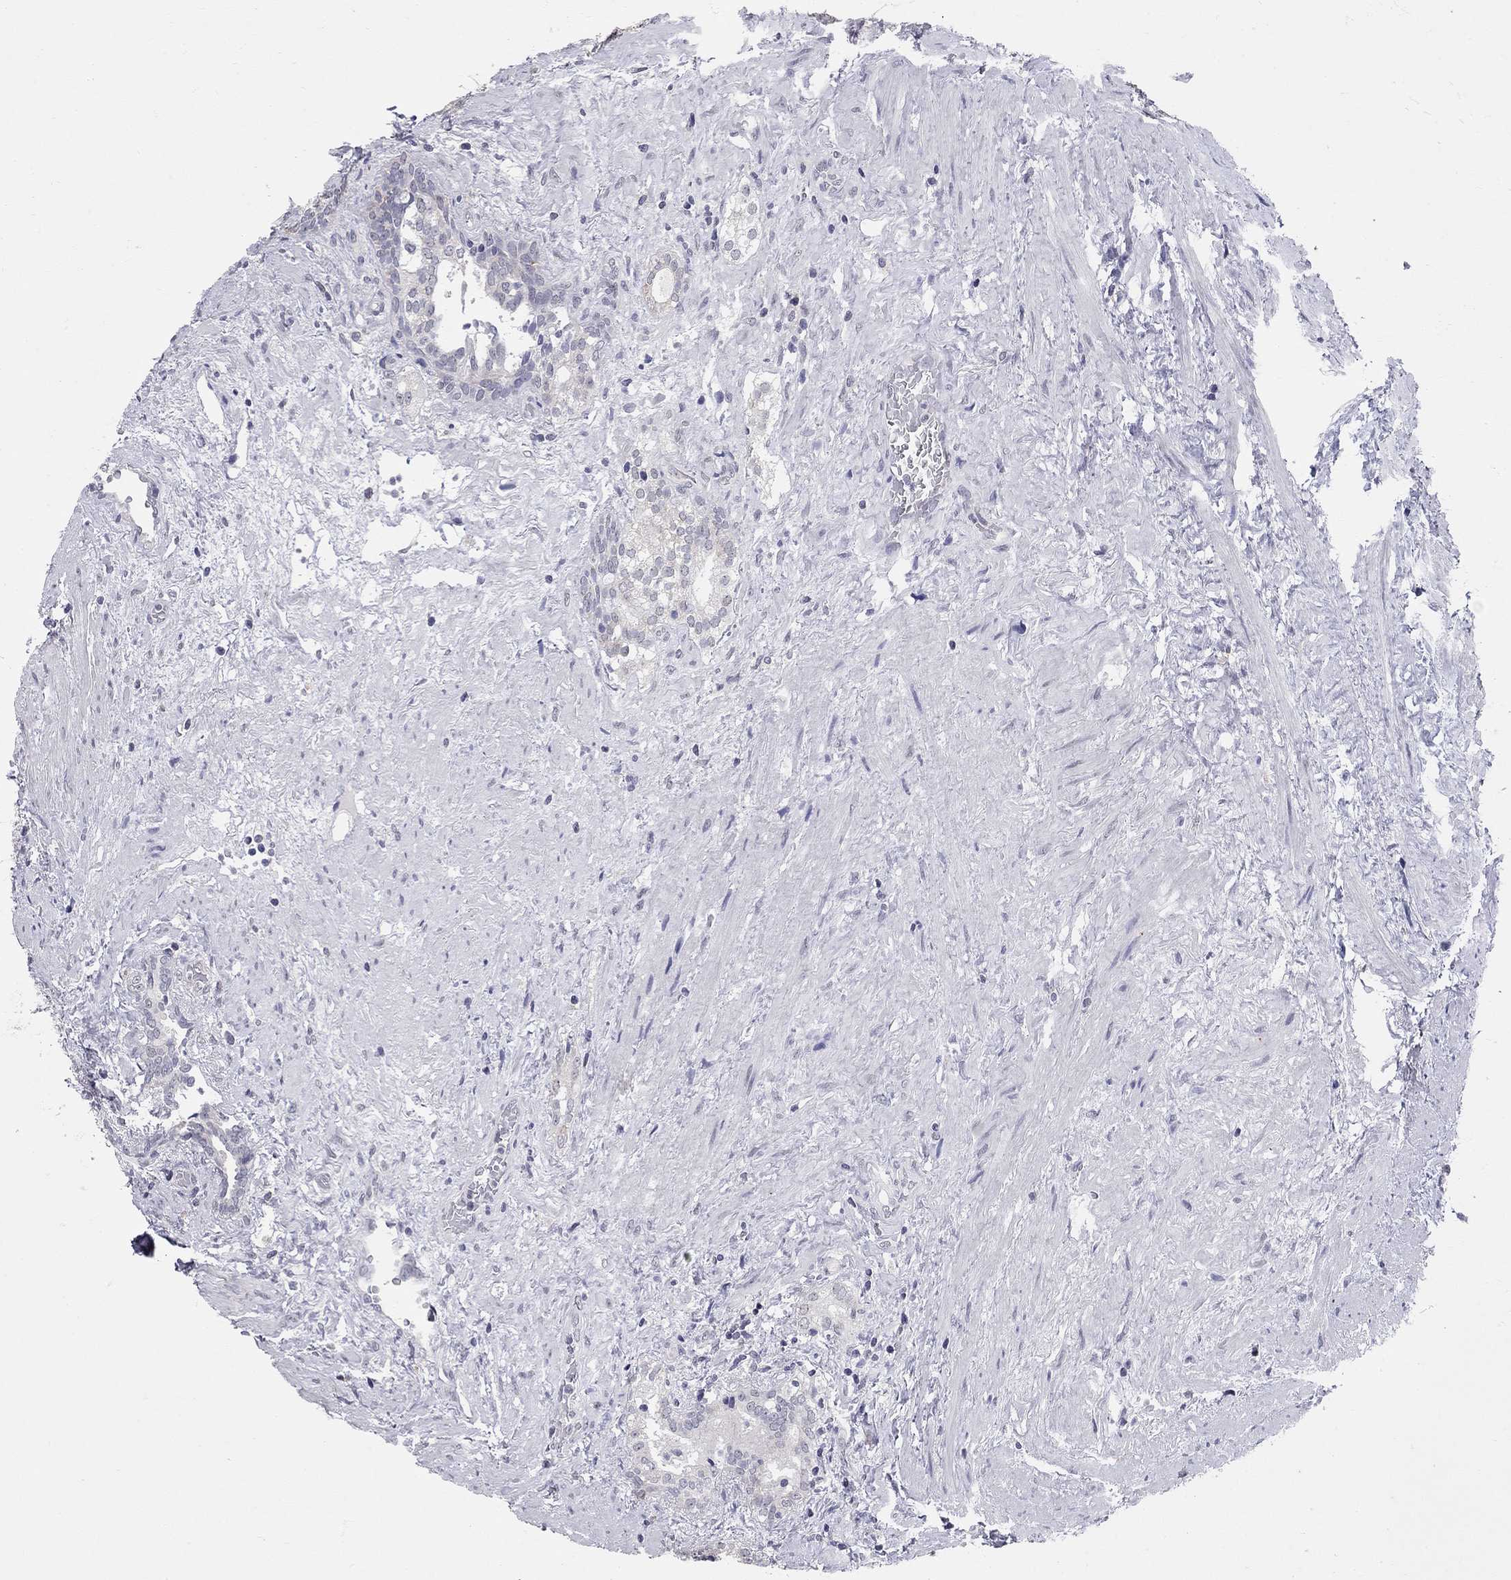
{"staining": {"intensity": "negative", "quantity": "none", "location": "none"}, "tissue": "prostate cancer", "cell_type": "Tumor cells", "image_type": "cancer", "snomed": [{"axis": "morphology", "description": "Adenocarcinoma, NOS"}, {"axis": "morphology", "description": "Adenocarcinoma, High grade"}, {"axis": "topography", "description": "Prostate"}], "caption": "Human prostate cancer (adenocarcinoma (high-grade)) stained for a protein using IHC reveals no expression in tumor cells.", "gene": "SHOC2", "patient": {"sex": "male", "age": 61}}